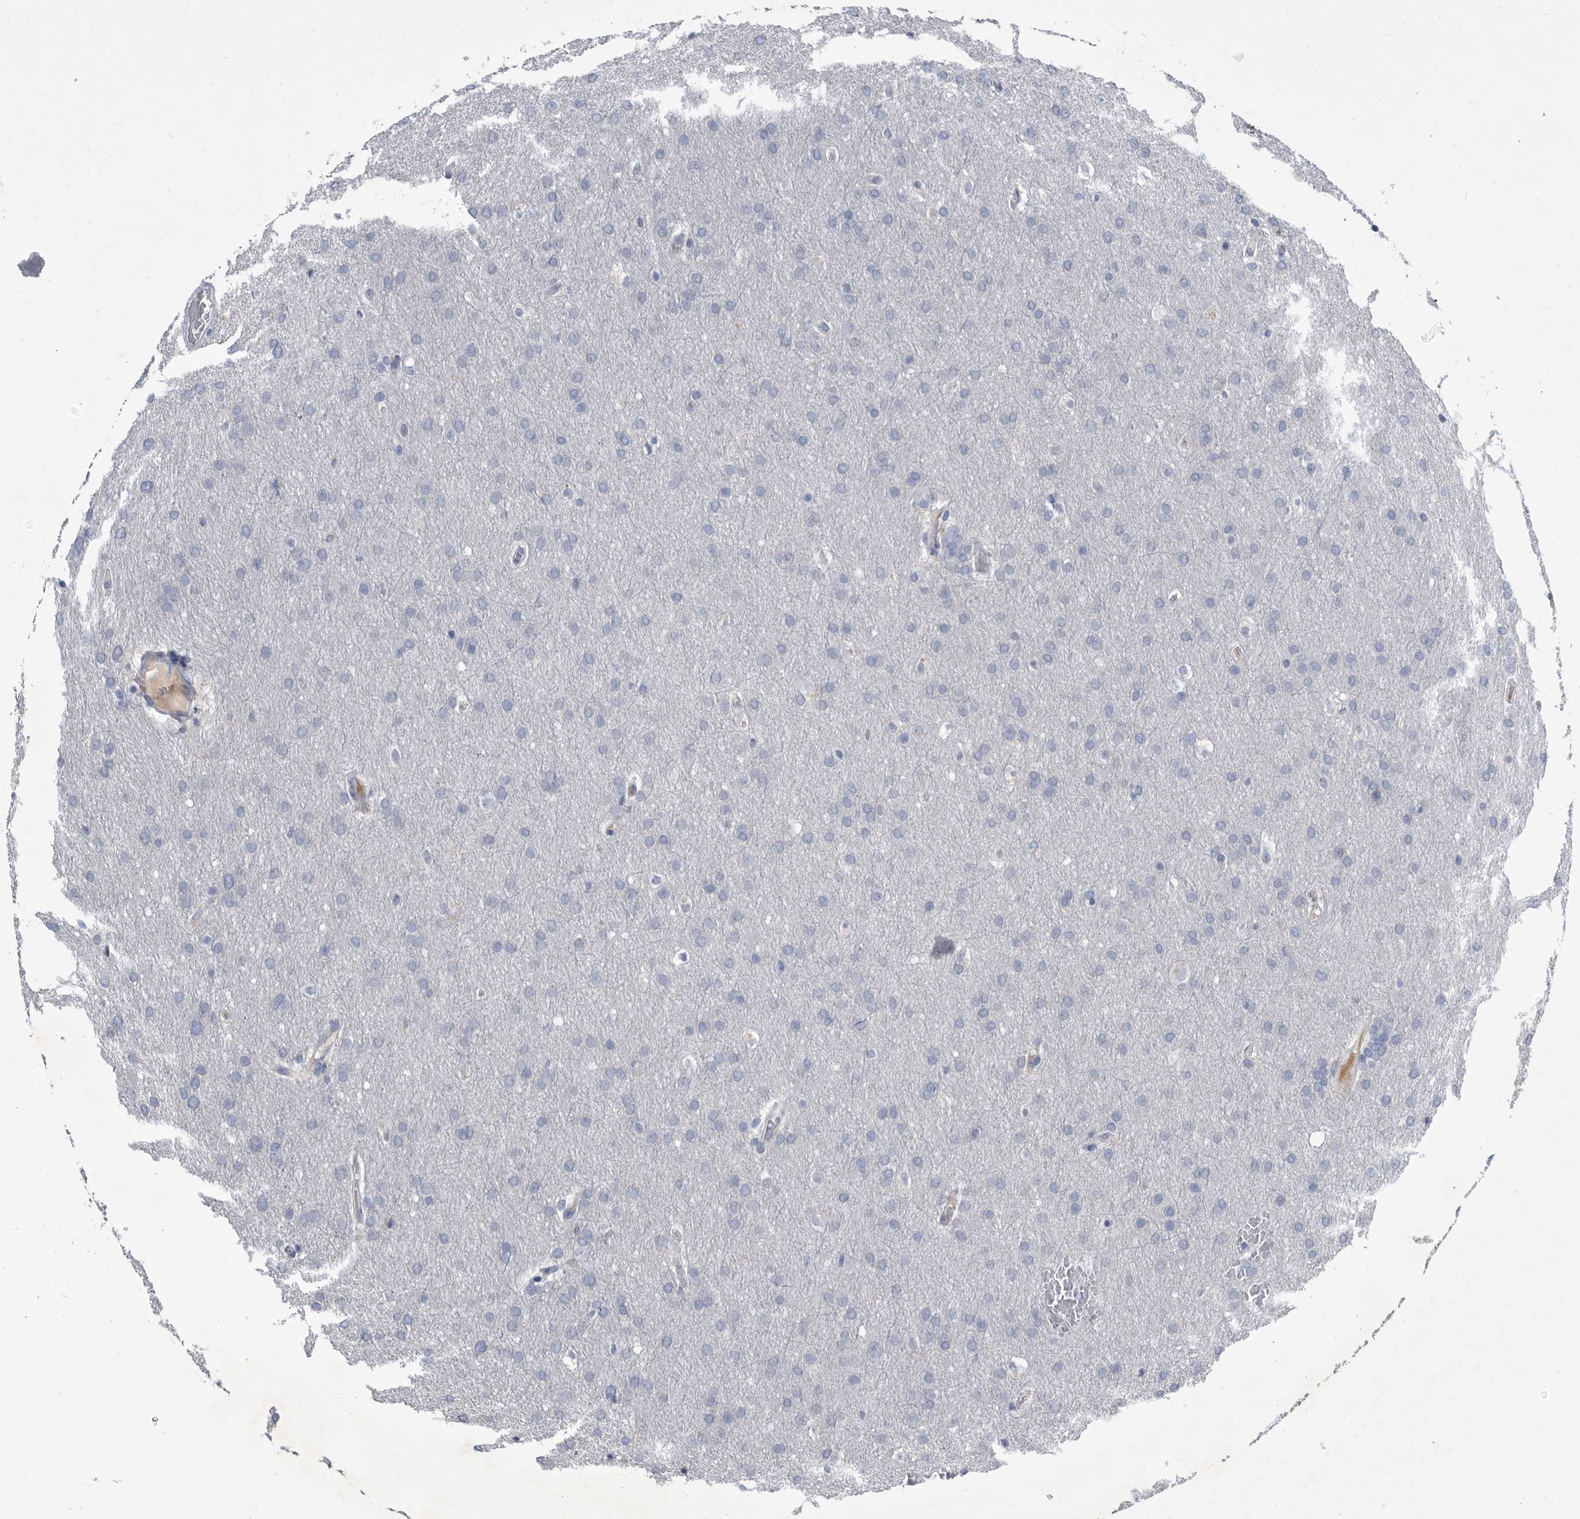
{"staining": {"intensity": "negative", "quantity": "none", "location": "none"}, "tissue": "glioma", "cell_type": "Tumor cells", "image_type": "cancer", "snomed": [{"axis": "morphology", "description": "Glioma, malignant, Low grade"}, {"axis": "topography", "description": "Brain"}], "caption": "The image demonstrates no staining of tumor cells in malignant glioma (low-grade).", "gene": "BTBD6", "patient": {"sex": "female", "age": 37}}